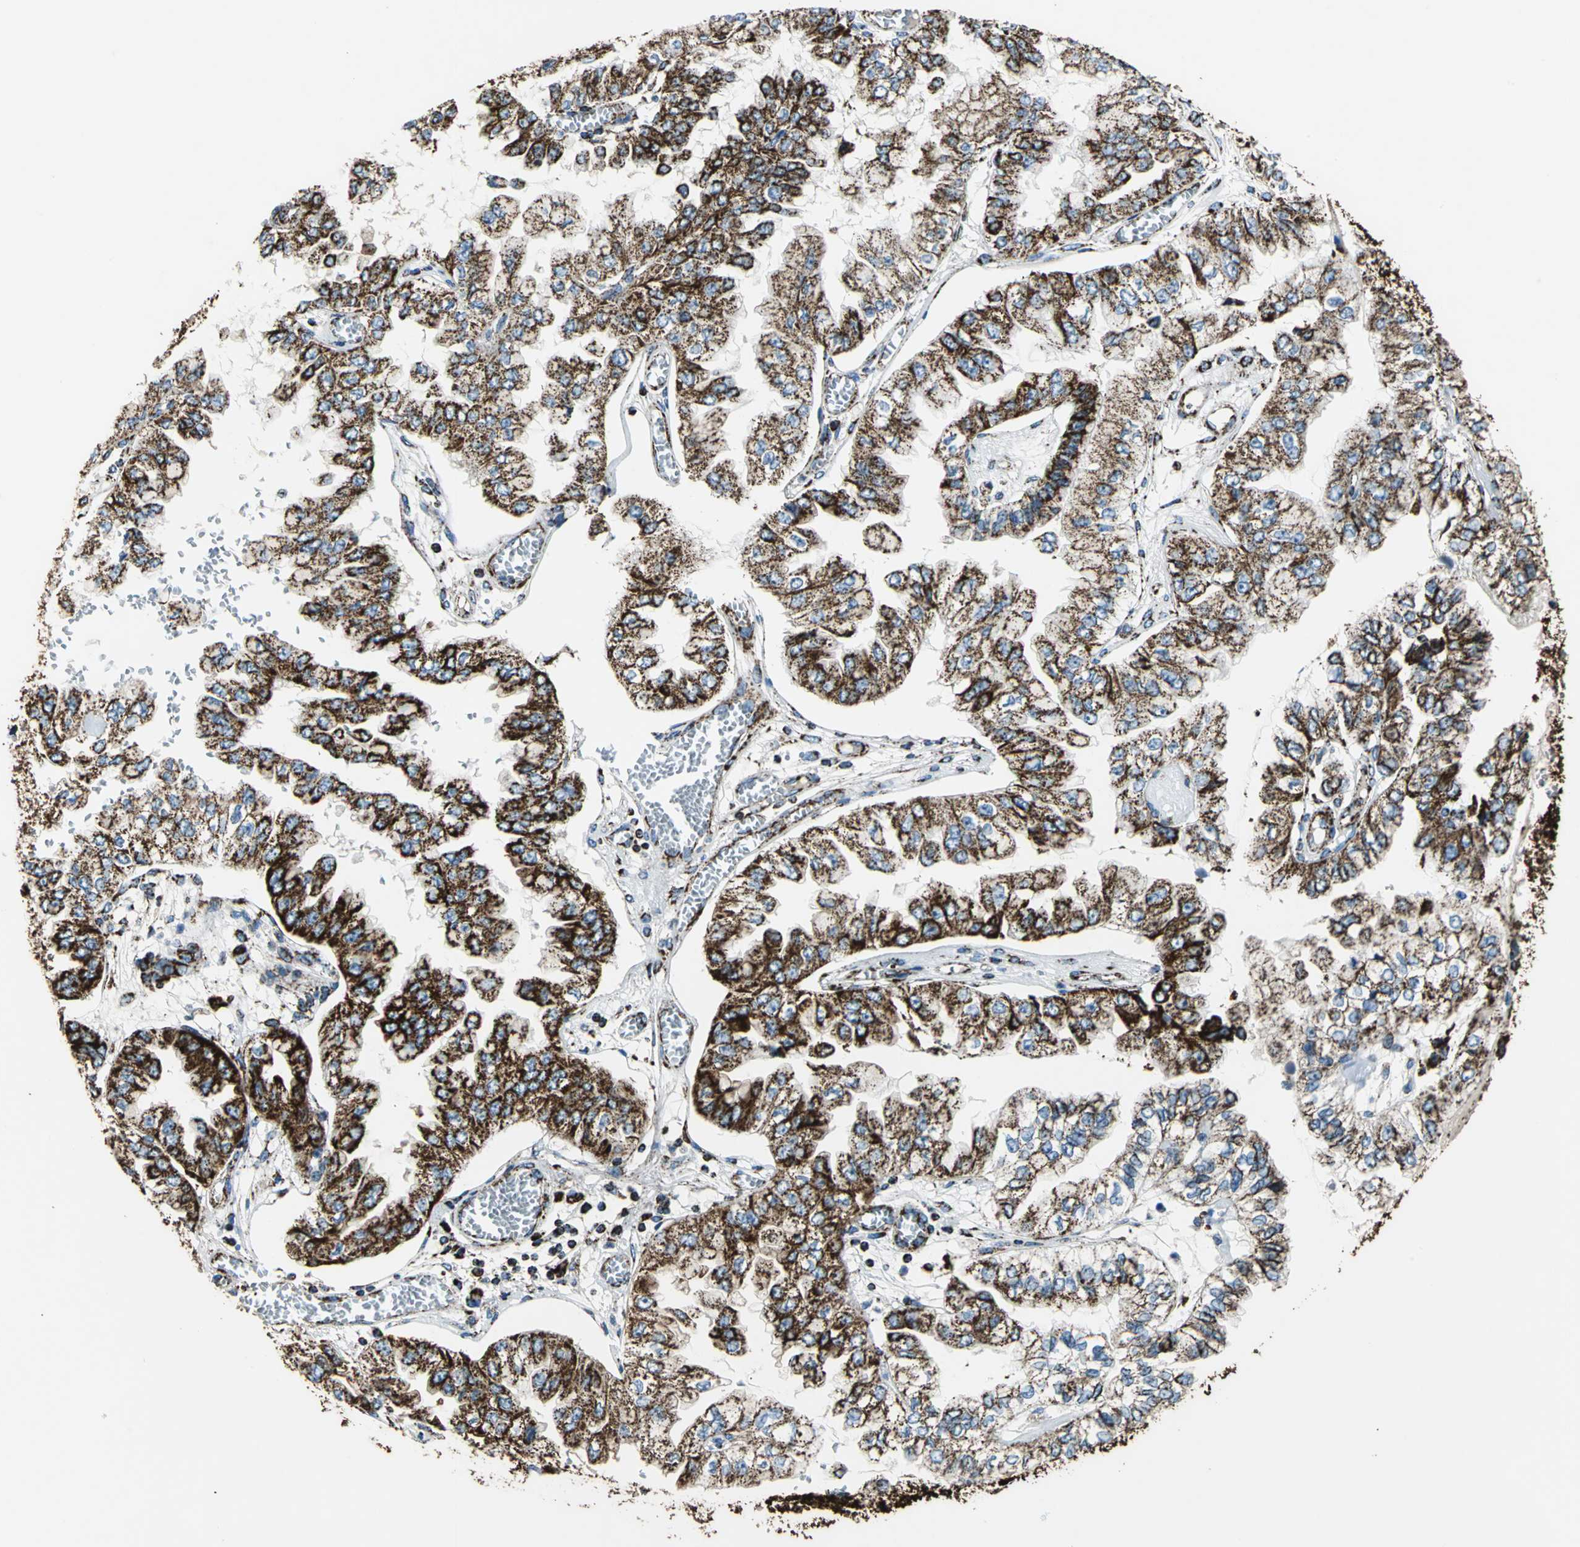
{"staining": {"intensity": "strong", "quantity": ">75%", "location": "cytoplasmic/membranous"}, "tissue": "liver cancer", "cell_type": "Tumor cells", "image_type": "cancer", "snomed": [{"axis": "morphology", "description": "Cholangiocarcinoma"}, {"axis": "topography", "description": "Liver"}], "caption": "A brown stain labels strong cytoplasmic/membranous staining of a protein in liver cancer (cholangiocarcinoma) tumor cells.", "gene": "ECH1", "patient": {"sex": "female", "age": 79}}